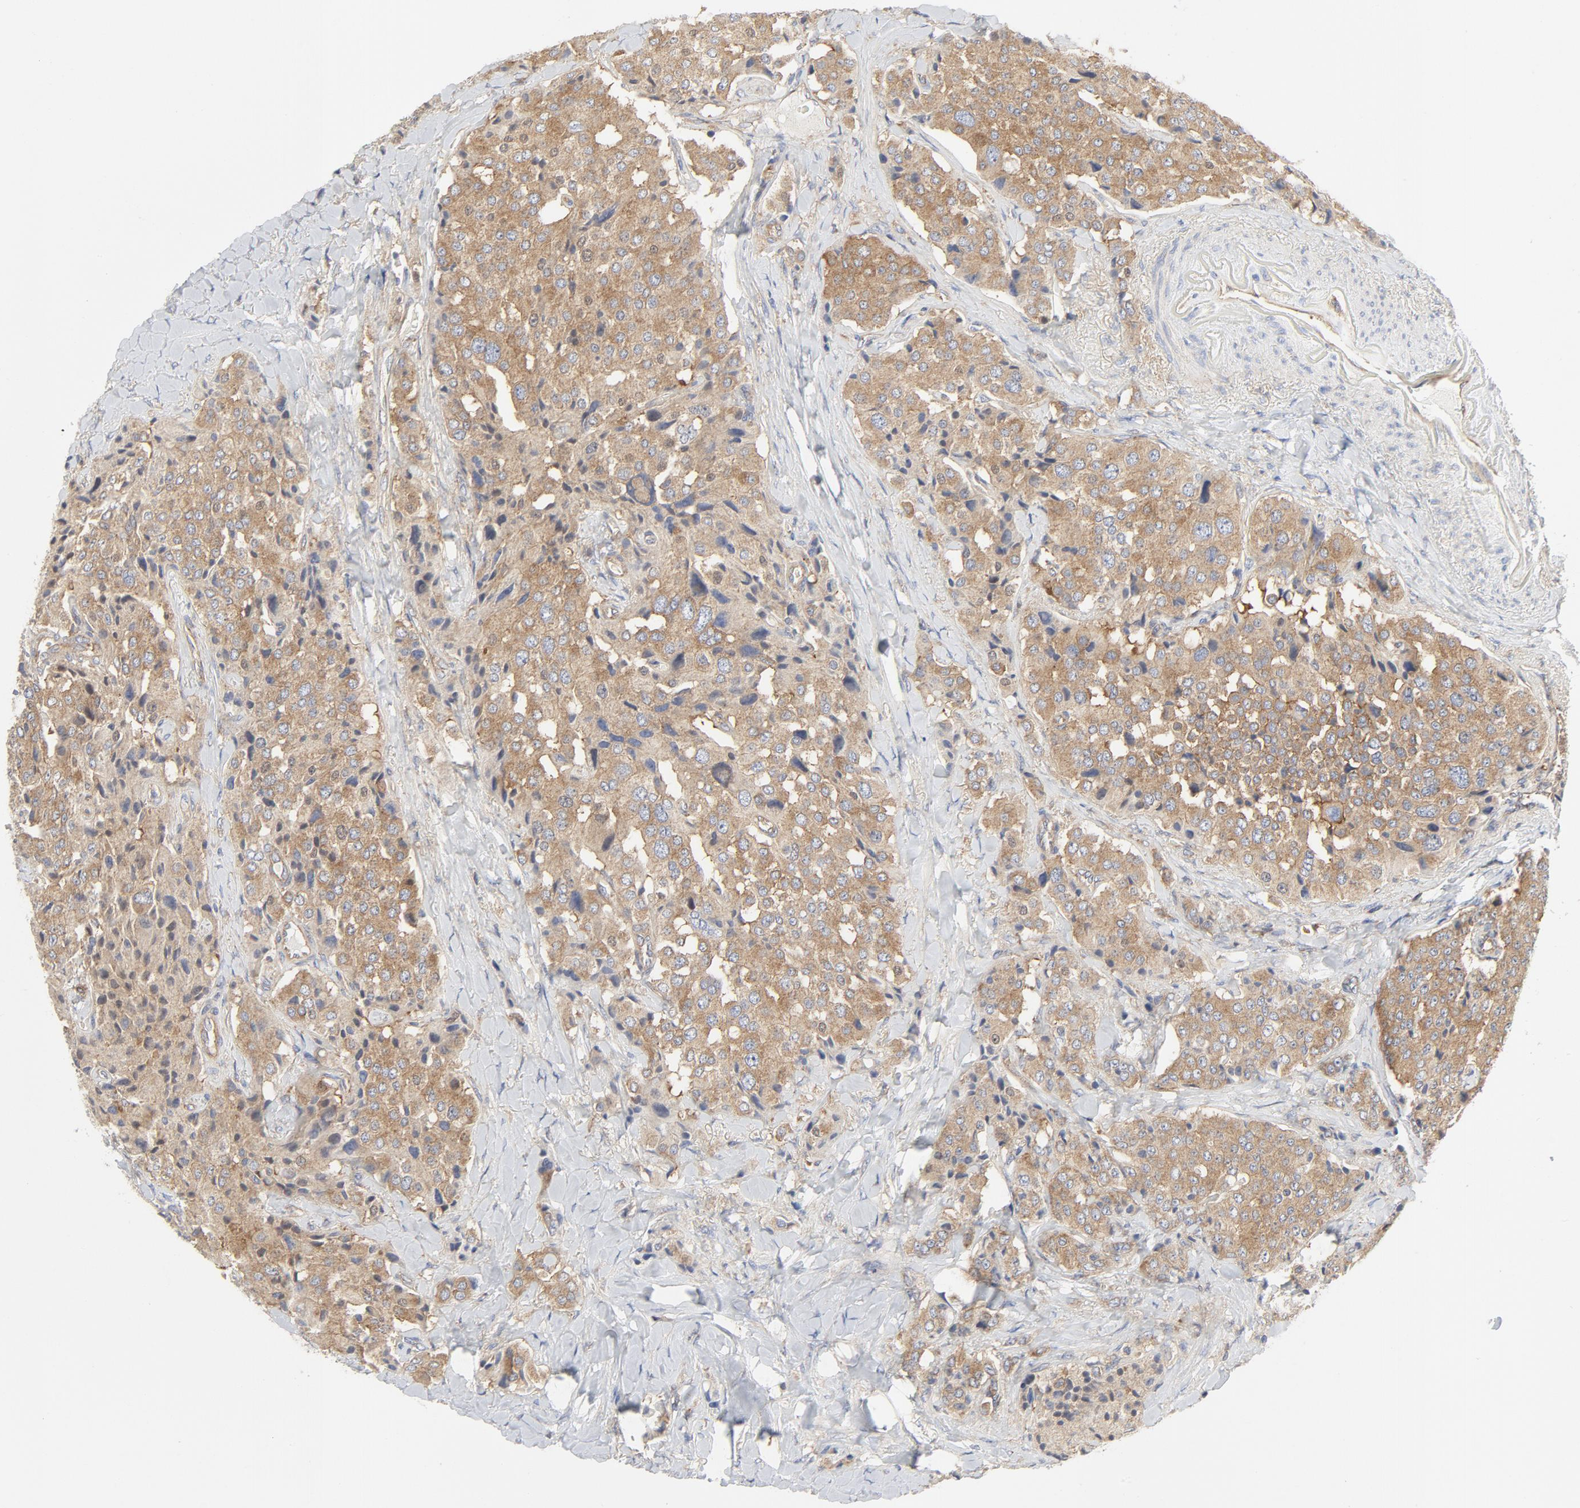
{"staining": {"intensity": "moderate", "quantity": ">75%", "location": "cytoplasmic/membranous"}, "tissue": "carcinoid", "cell_type": "Tumor cells", "image_type": "cancer", "snomed": [{"axis": "morphology", "description": "Carcinoid, malignant, NOS"}, {"axis": "topography", "description": "Colon"}], "caption": "Protein analysis of malignant carcinoid tissue demonstrates moderate cytoplasmic/membranous staining in about >75% of tumor cells.", "gene": "RABEP1", "patient": {"sex": "female", "age": 61}}